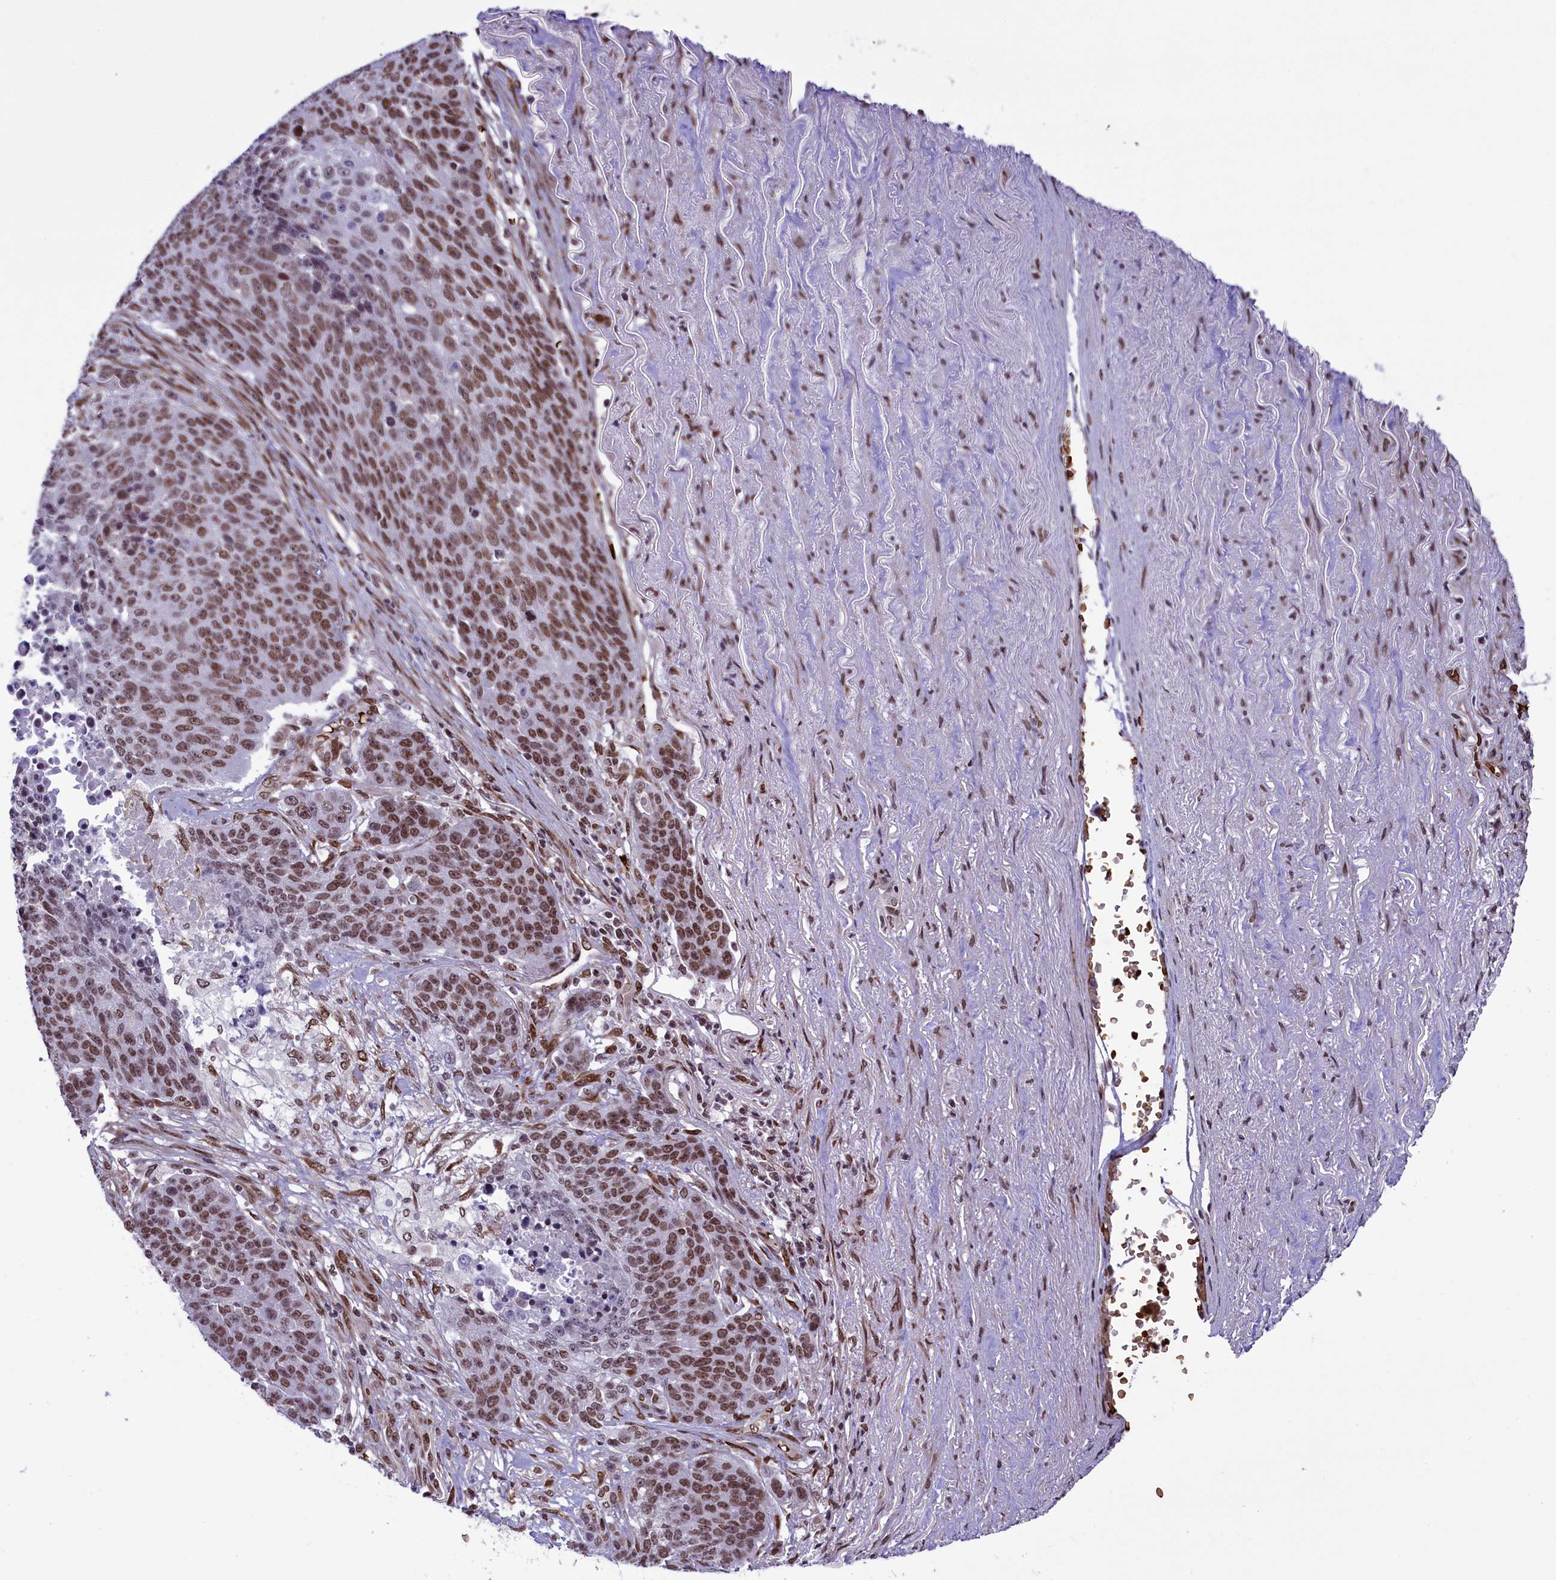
{"staining": {"intensity": "moderate", "quantity": ">75%", "location": "nuclear"}, "tissue": "lung cancer", "cell_type": "Tumor cells", "image_type": "cancer", "snomed": [{"axis": "morphology", "description": "Normal tissue, NOS"}, {"axis": "morphology", "description": "Squamous cell carcinoma, NOS"}, {"axis": "topography", "description": "Lymph node"}, {"axis": "topography", "description": "Lung"}], "caption": "A brown stain labels moderate nuclear staining of a protein in human lung cancer tumor cells.", "gene": "MPHOSPH8", "patient": {"sex": "male", "age": 66}}